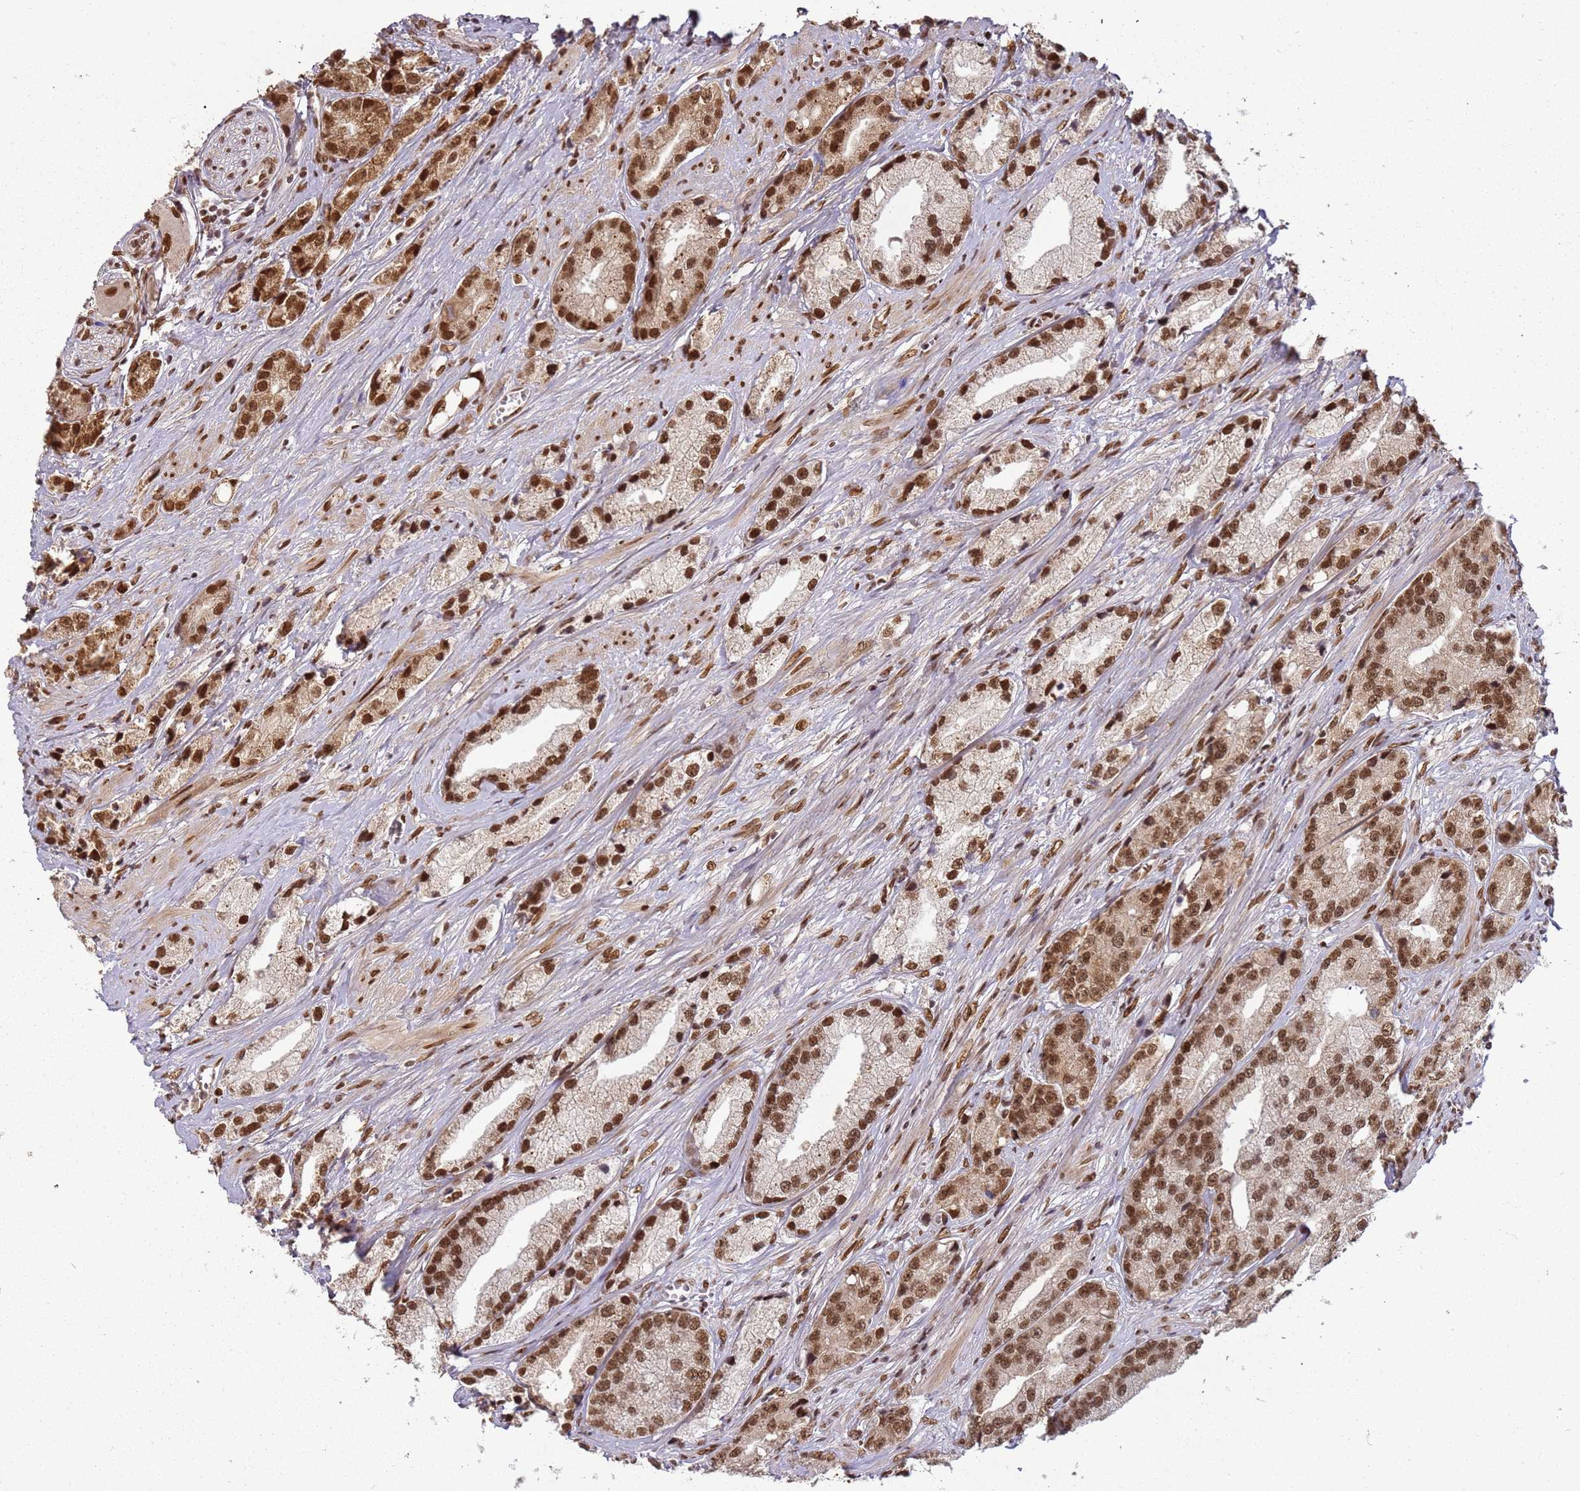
{"staining": {"intensity": "moderate", "quantity": ">75%", "location": "nuclear"}, "tissue": "prostate cancer", "cell_type": "Tumor cells", "image_type": "cancer", "snomed": [{"axis": "morphology", "description": "Adenocarcinoma, High grade"}, {"axis": "topography", "description": "Prostate"}], "caption": "This is an image of immunohistochemistry staining of prostate cancer (adenocarcinoma (high-grade)), which shows moderate expression in the nuclear of tumor cells.", "gene": "TENT4A", "patient": {"sex": "male", "age": 74}}